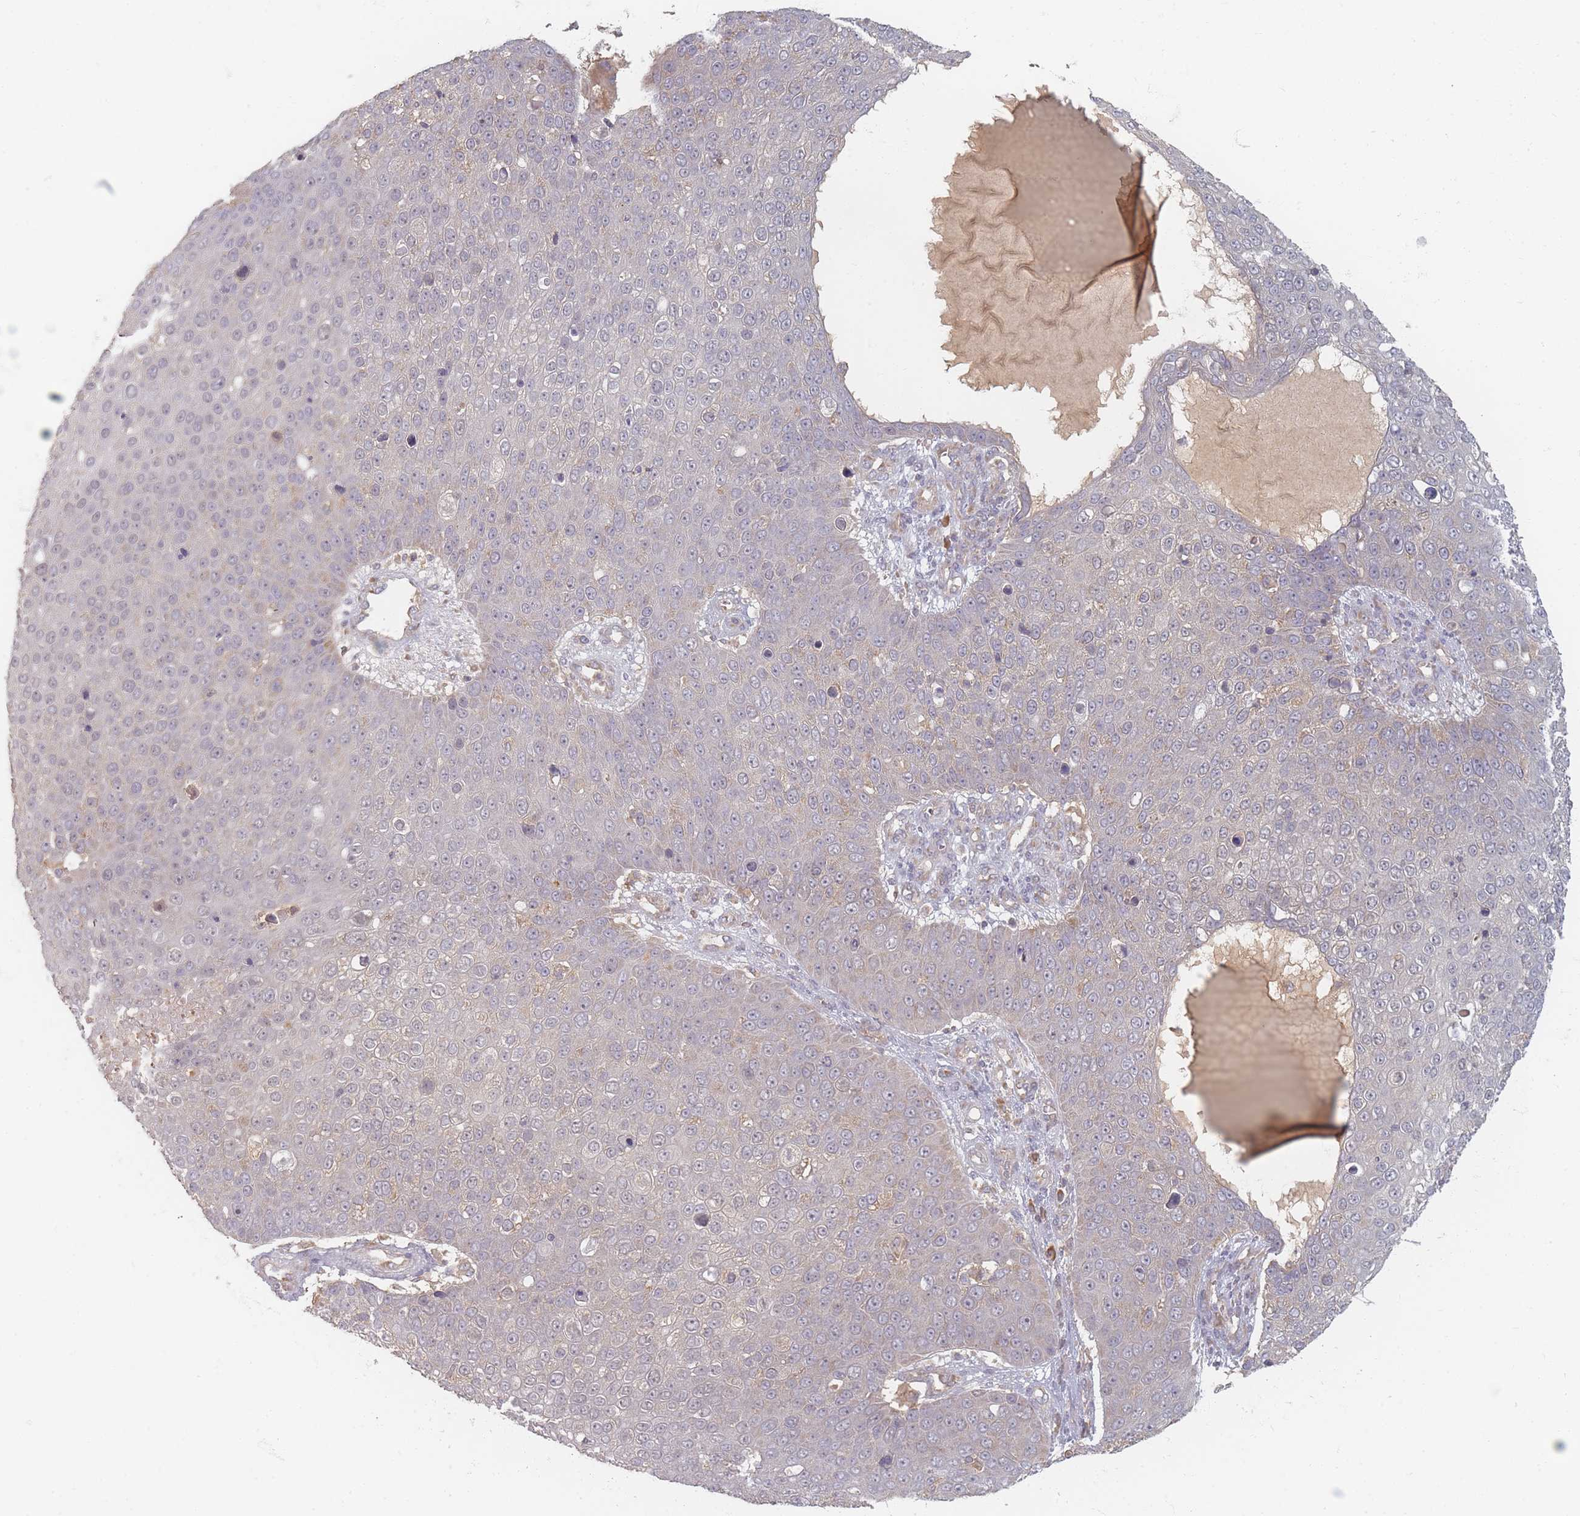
{"staining": {"intensity": "negative", "quantity": "none", "location": "none"}, "tissue": "skin cancer", "cell_type": "Tumor cells", "image_type": "cancer", "snomed": [{"axis": "morphology", "description": "Squamous cell carcinoma, NOS"}, {"axis": "topography", "description": "Skin"}], "caption": "The image demonstrates no staining of tumor cells in squamous cell carcinoma (skin). (DAB immunohistochemistry (IHC) visualized using brightfield microscopy, high magnification).", "gene": "SLC35F3", "patient": {"sex": "male", "age": 71}}